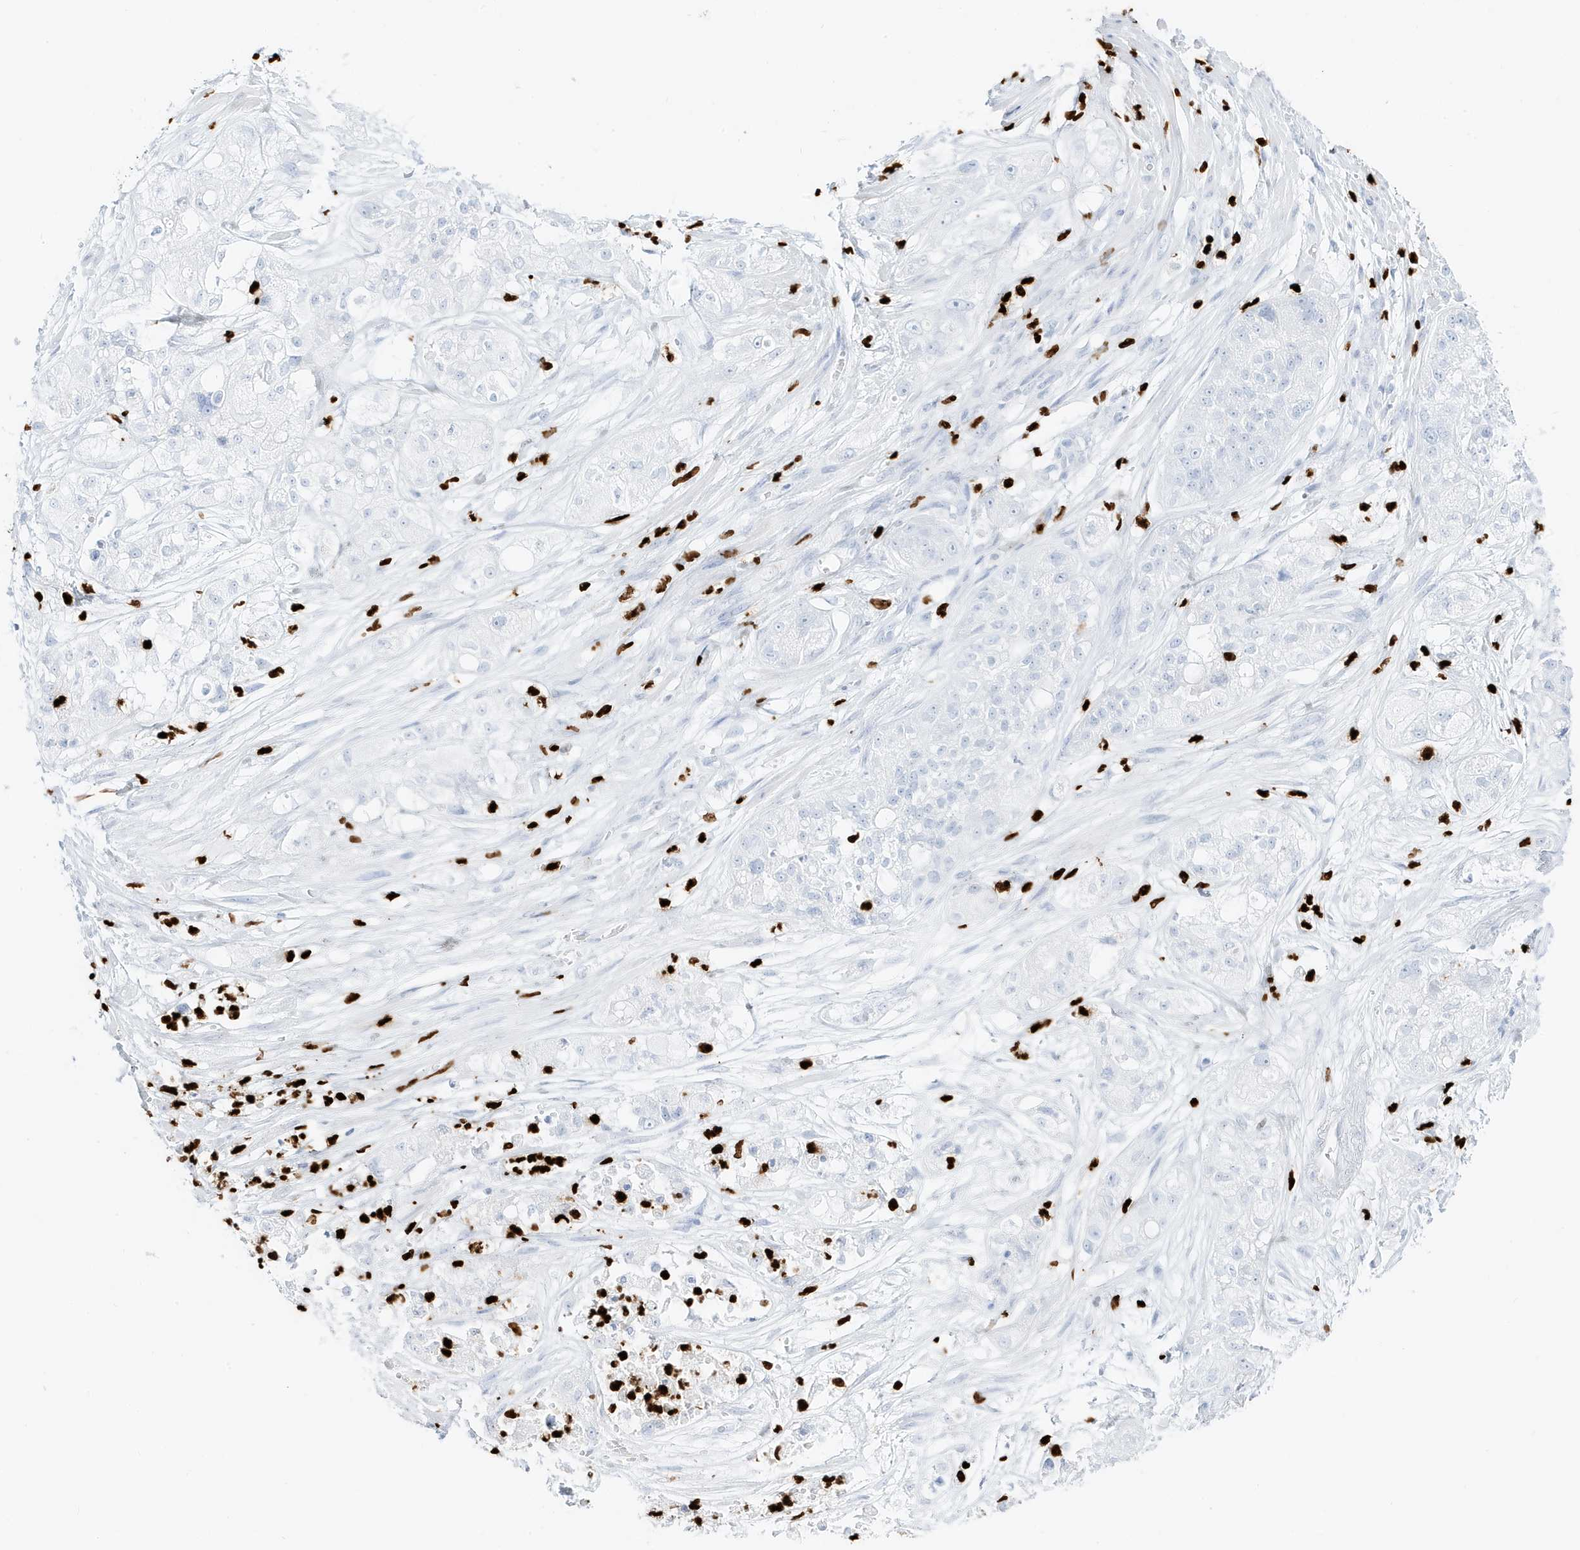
{"staining": {"intensity": "negative", "quantity": "none", "location": "none"}, "tissue": "pancreatic cancer", "cell_type": "Tumor cells", "image_type": "cancer", "snomed": [{"axis": "morphology", "description": "Adenocarcinoma, NOS"}, {"axis": "topography", "description": "Pancreas"}], "caption": "There is no significant staining in tumor cells of pancreatic cancer.", "gene": "MNDA", "patient": {"sex": "female", "age": 78}}